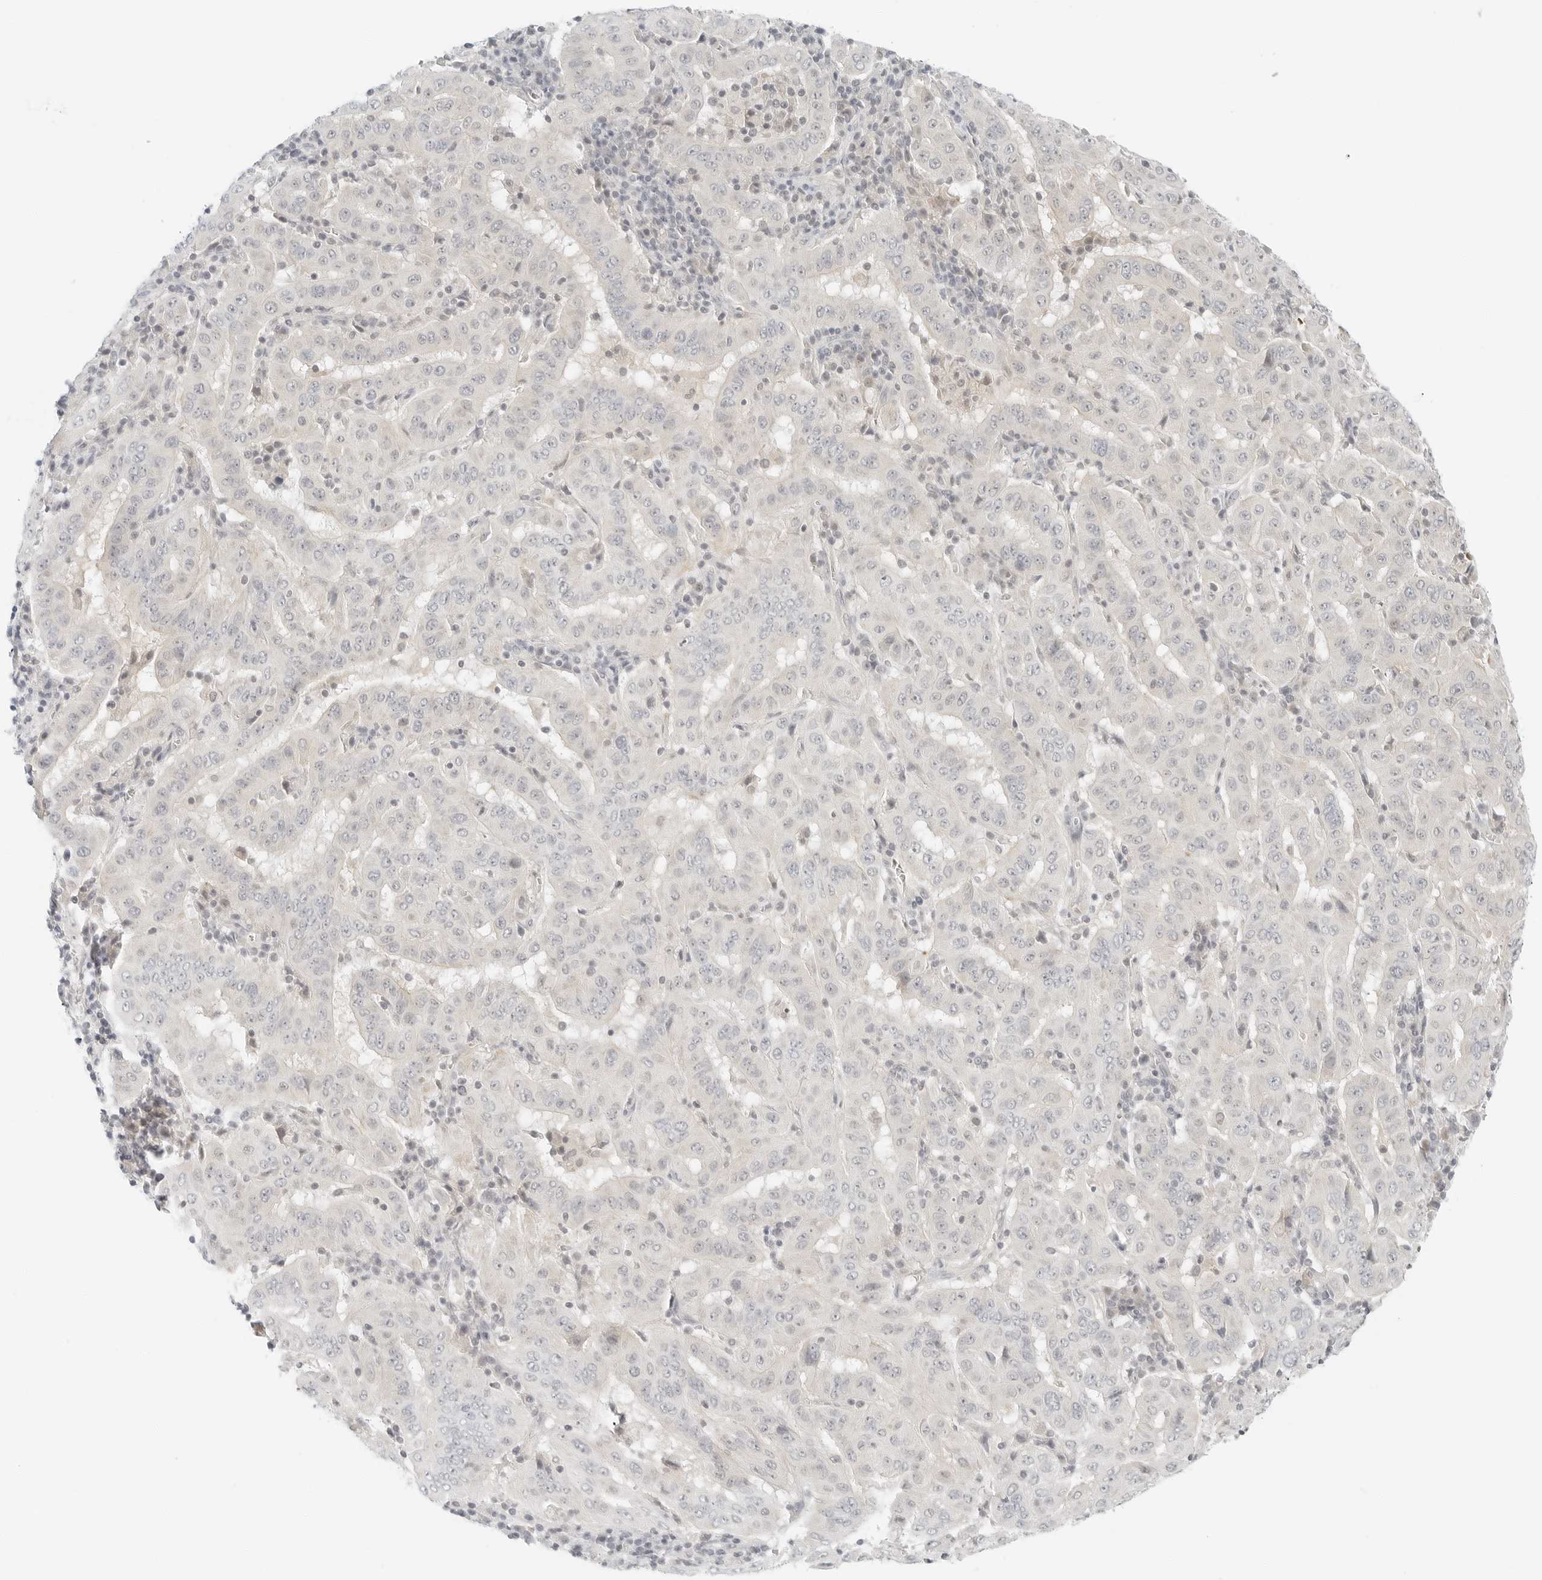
{"staining": {"intensity": "negative", "quantity": "none", "location": "none"}, "tissue": "pancreatic cancer", "cell_type": "Tumor cells", "image_type": "cancer", "snomed": [{"axis": "morphology", "description": "Adenocarcinoma, NOS"}, {"axis": "topography", "description": "Pancreas"}], "caption": "DAB immunohistochemical staining of human adenocarcinoma (pancreatic) displays no significant positivity in tumor cells. (DAB (3,3'-diaminobenzidine) immunohistochemistry (IHC) with hematoxylin counter stain).", "gene": "IQCC", "patient": {"sex": "male", "age": 63}}